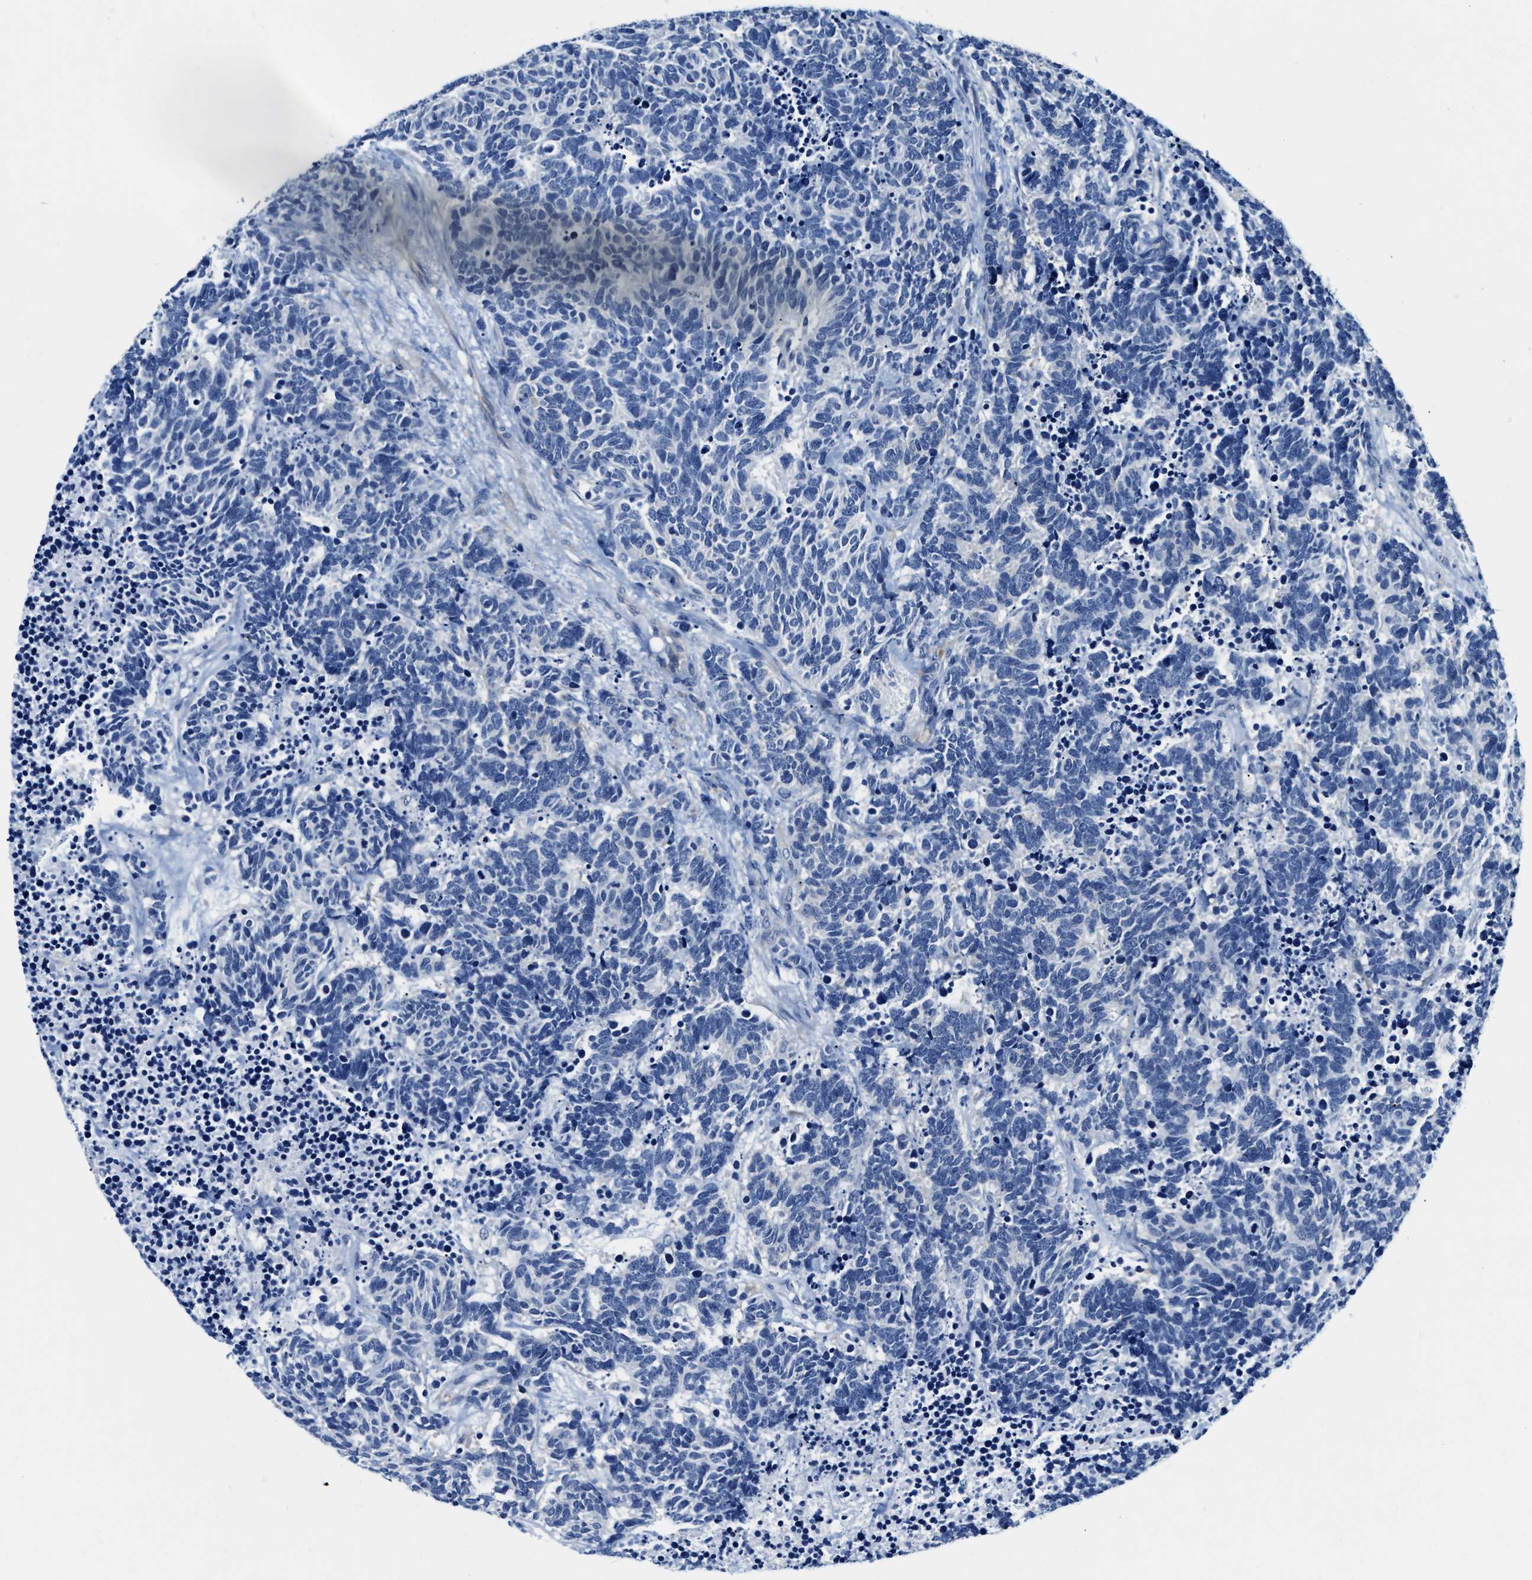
{"staining": {"intensity": "negative", "quantity": "none", "location": "none"}, "tissue": "carcinoid", "cell_type": "Tumor cells", "image_type": "cancer", "snomed": [{"axis": "morphology", "description": "Carcinoma, NOS"}, {"axis": "morphology", "description": "Carcinoid, malignant, NOS"}, {"axis": "topography", "description": "Urinary bladder"}], "caption": "This is a photomicrograph of immunohistochemistry staining of carcinoid, which shows no expression in tumor cells.", "gene": "EIF2AK2", "patient": {"sex": "male", "age": 57}}